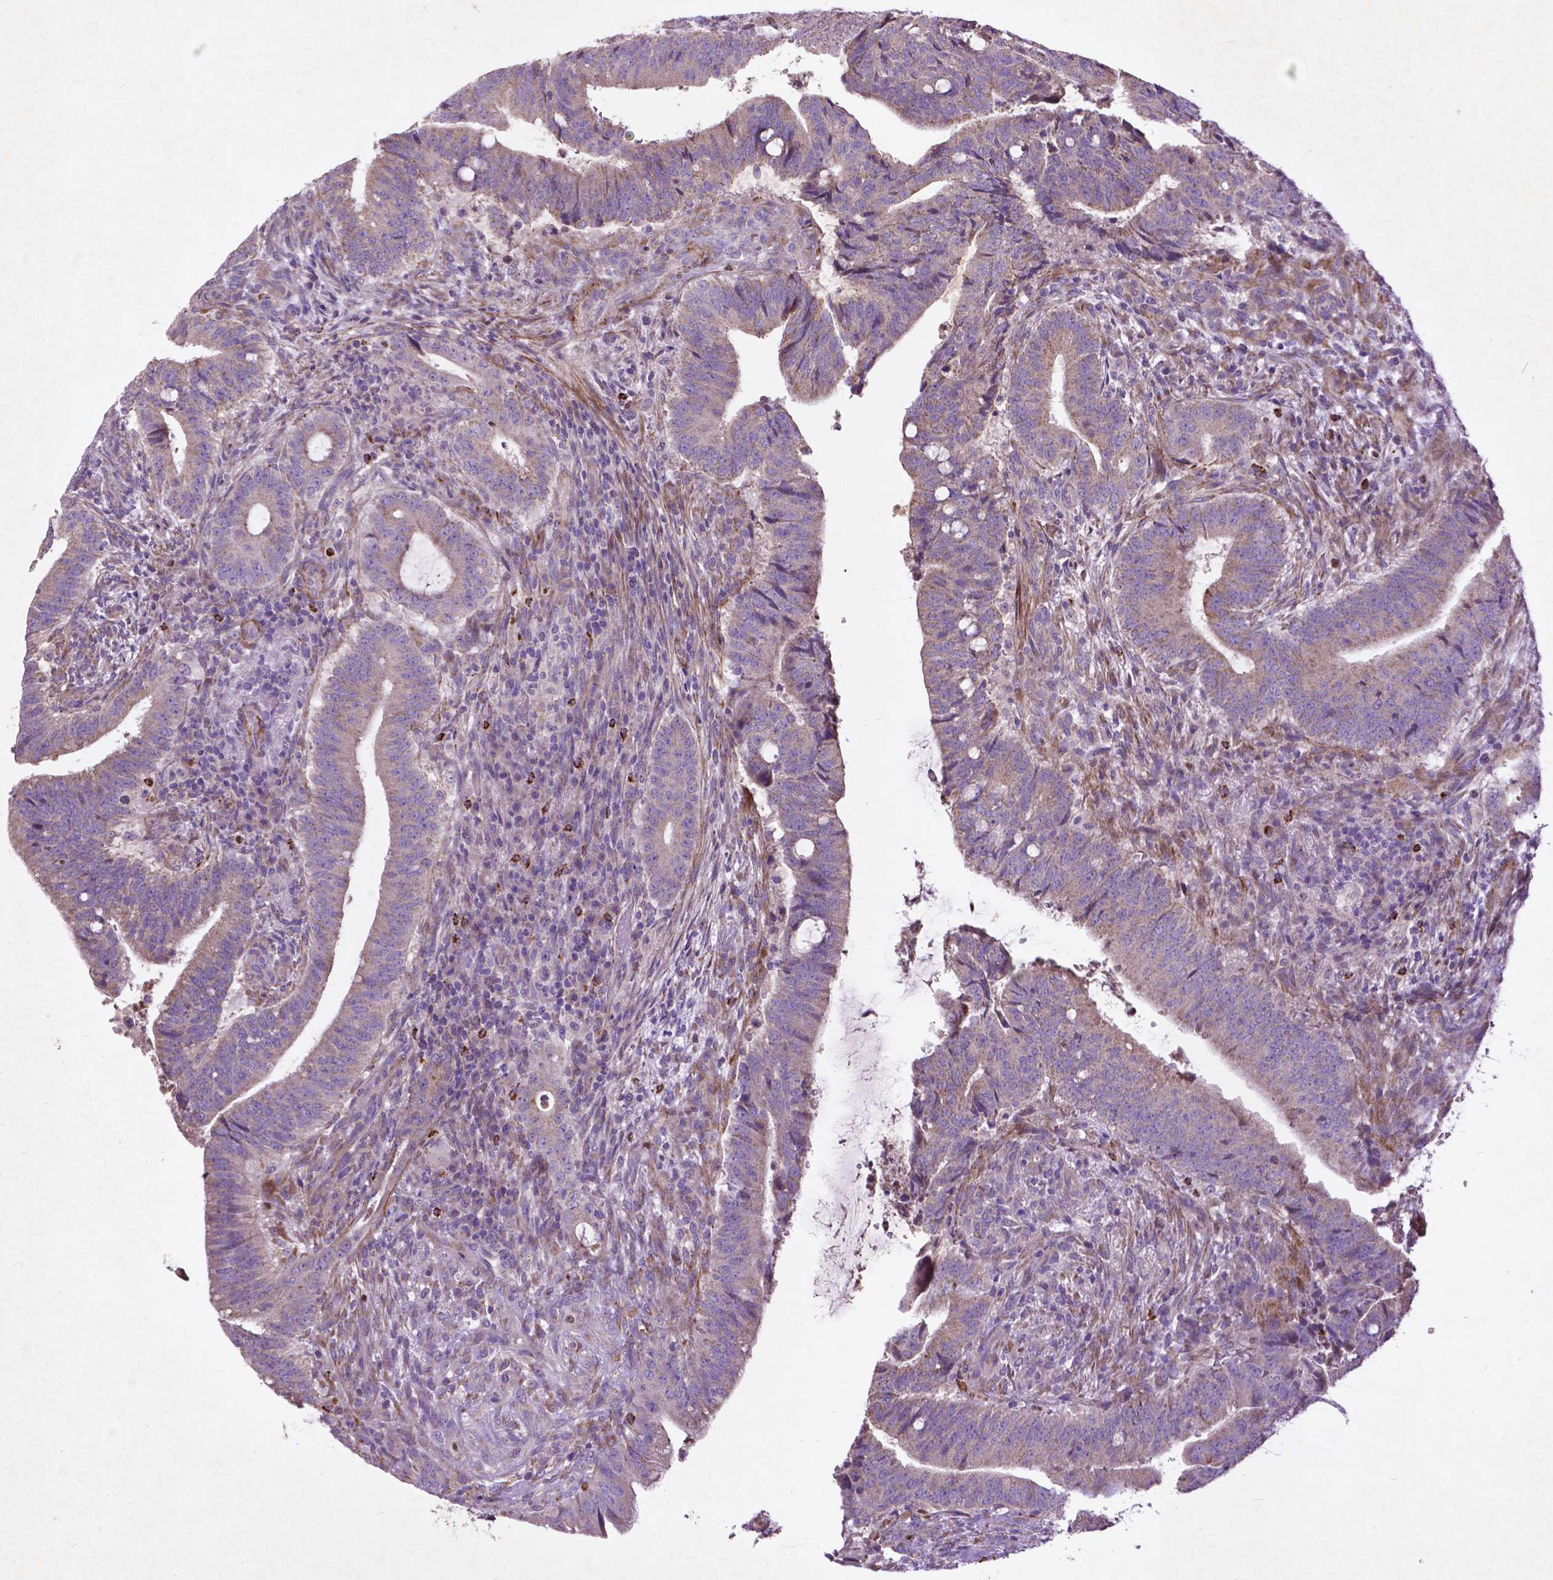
{"staining": {"intensity": "weak", "quantity": "25%-75%", "location": "cytoplasmic/membranous"}, "tissue": "colorectal cancer", "cell_type": "Tumor cells", "image_type": "cancer", "snomed": [{"axis": "morphology", "description": "Adenocarcinoma, NOS"}, {"axis": "topography", "description": "Colon"}], "caption": "Protein analysis of colorectal cancer (adenocarcinoma) tissue displays weak cytoplasmic/membranous positivity in approximately 25%-75% of tumor cells.", "gene": "THEGL", "patient": {"sex": "female", "age": 43}}